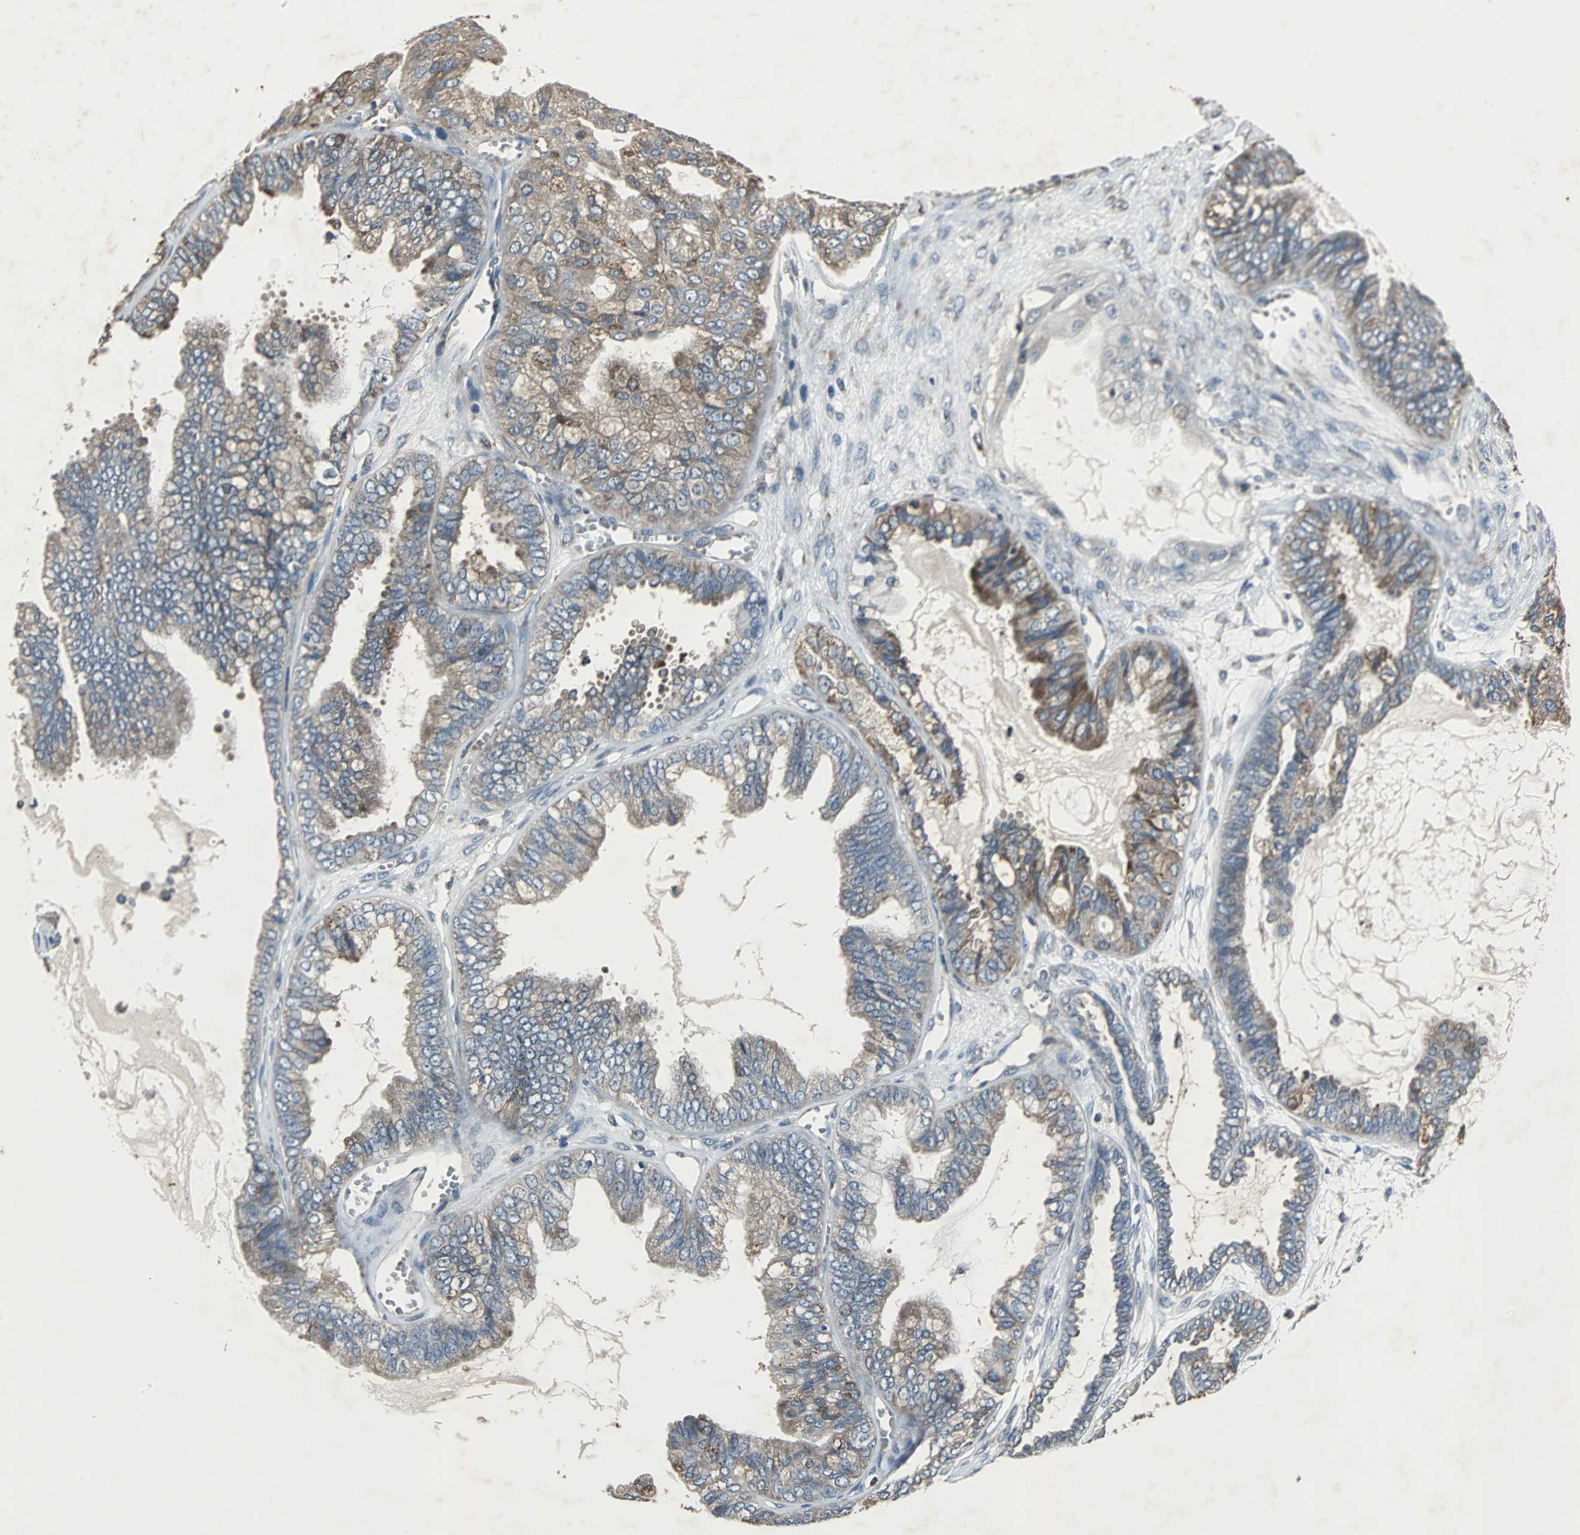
{"staining": {"intensity": "weak", "quantity": "25%-75%", "location": "cytoplasmic/membranous"}, "tissue": "ovarian cancer", "cell_type": "Tumor cells", "image_type": "cancer", "snomed": [{"axis": "morphology", "description": "Carcinoma, NOS"}, {"axis": "morphology", "description": "Carcinoma, endometroid"}, {"axis": "topography", "description": "Ovary"}], "caption": "Immunohistochemistry of ovarian cancer shows low levels of weak cytoplasmic/membranous expression in about 25%-75% of tumor cells. (brown staining indicates protein expression, while blue staining denotes nuclei).", "gene": "SOS1", "patient": {"sex": "female", "age": 50}}